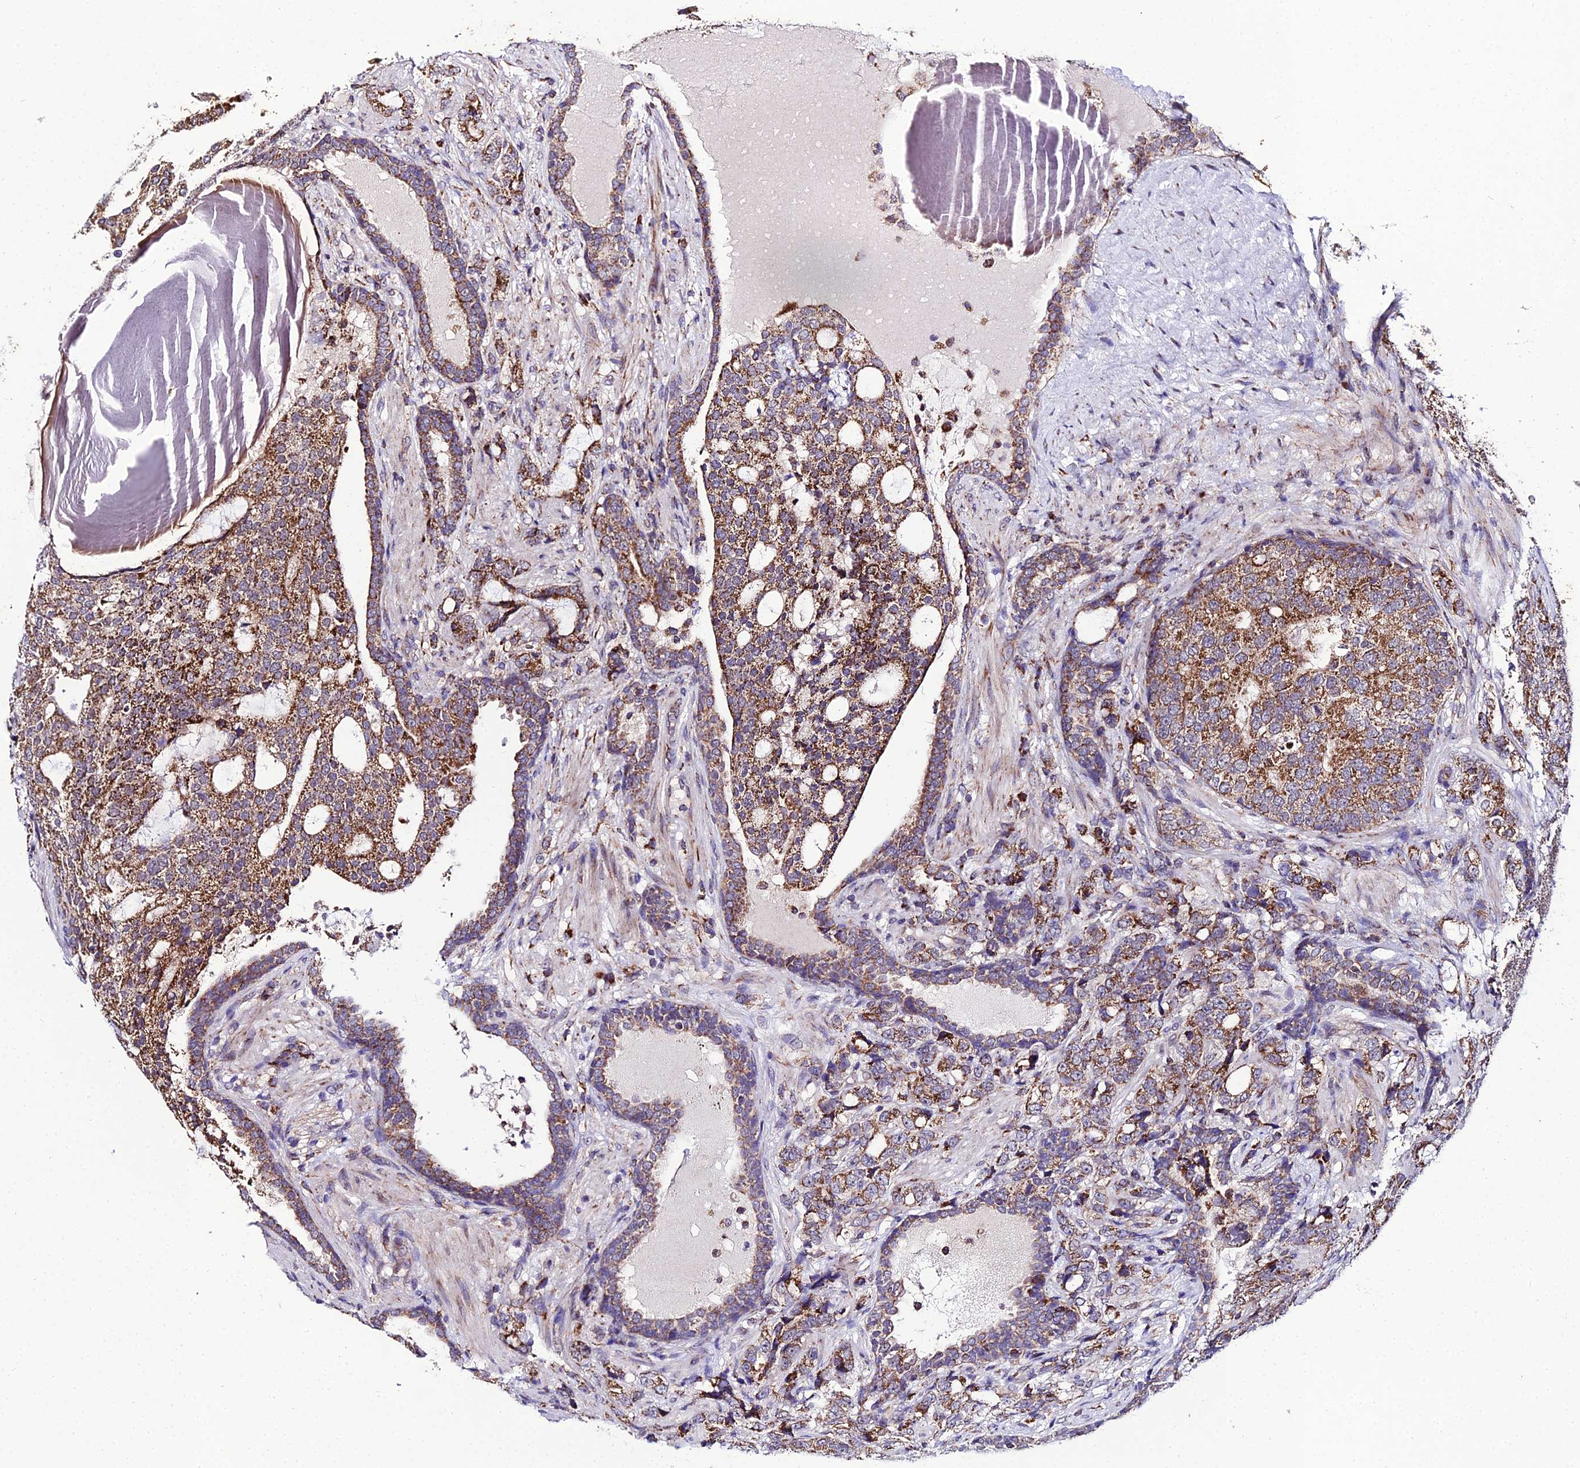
{"staining": {"intensity": "strong", "quantity": ">75%", "location": "cytoplasmic/membranous"}, "tissue": "prostate cancer", "cell_type": "Tumor cells", "image_type": "cancer", "snomed": [{"axis": "morphology", "description": "Adenocarcinoma, High grade"}, {"axis": "topography", "description": "Prostate"}], "caption": "Immunohistochemistry histopathology image of neoplastic tissue: prostate cancer (high-grade adenocarcinoma) stained using immunohistochemistry shows high levels of strong protein expression localized specifically in the cytoplasmic/membranous of tumor cells, appearing as a cytoplasmic/membranous brown color.", "gene": "PSMD2", "patient": {"sex": "male", "age": 67}}